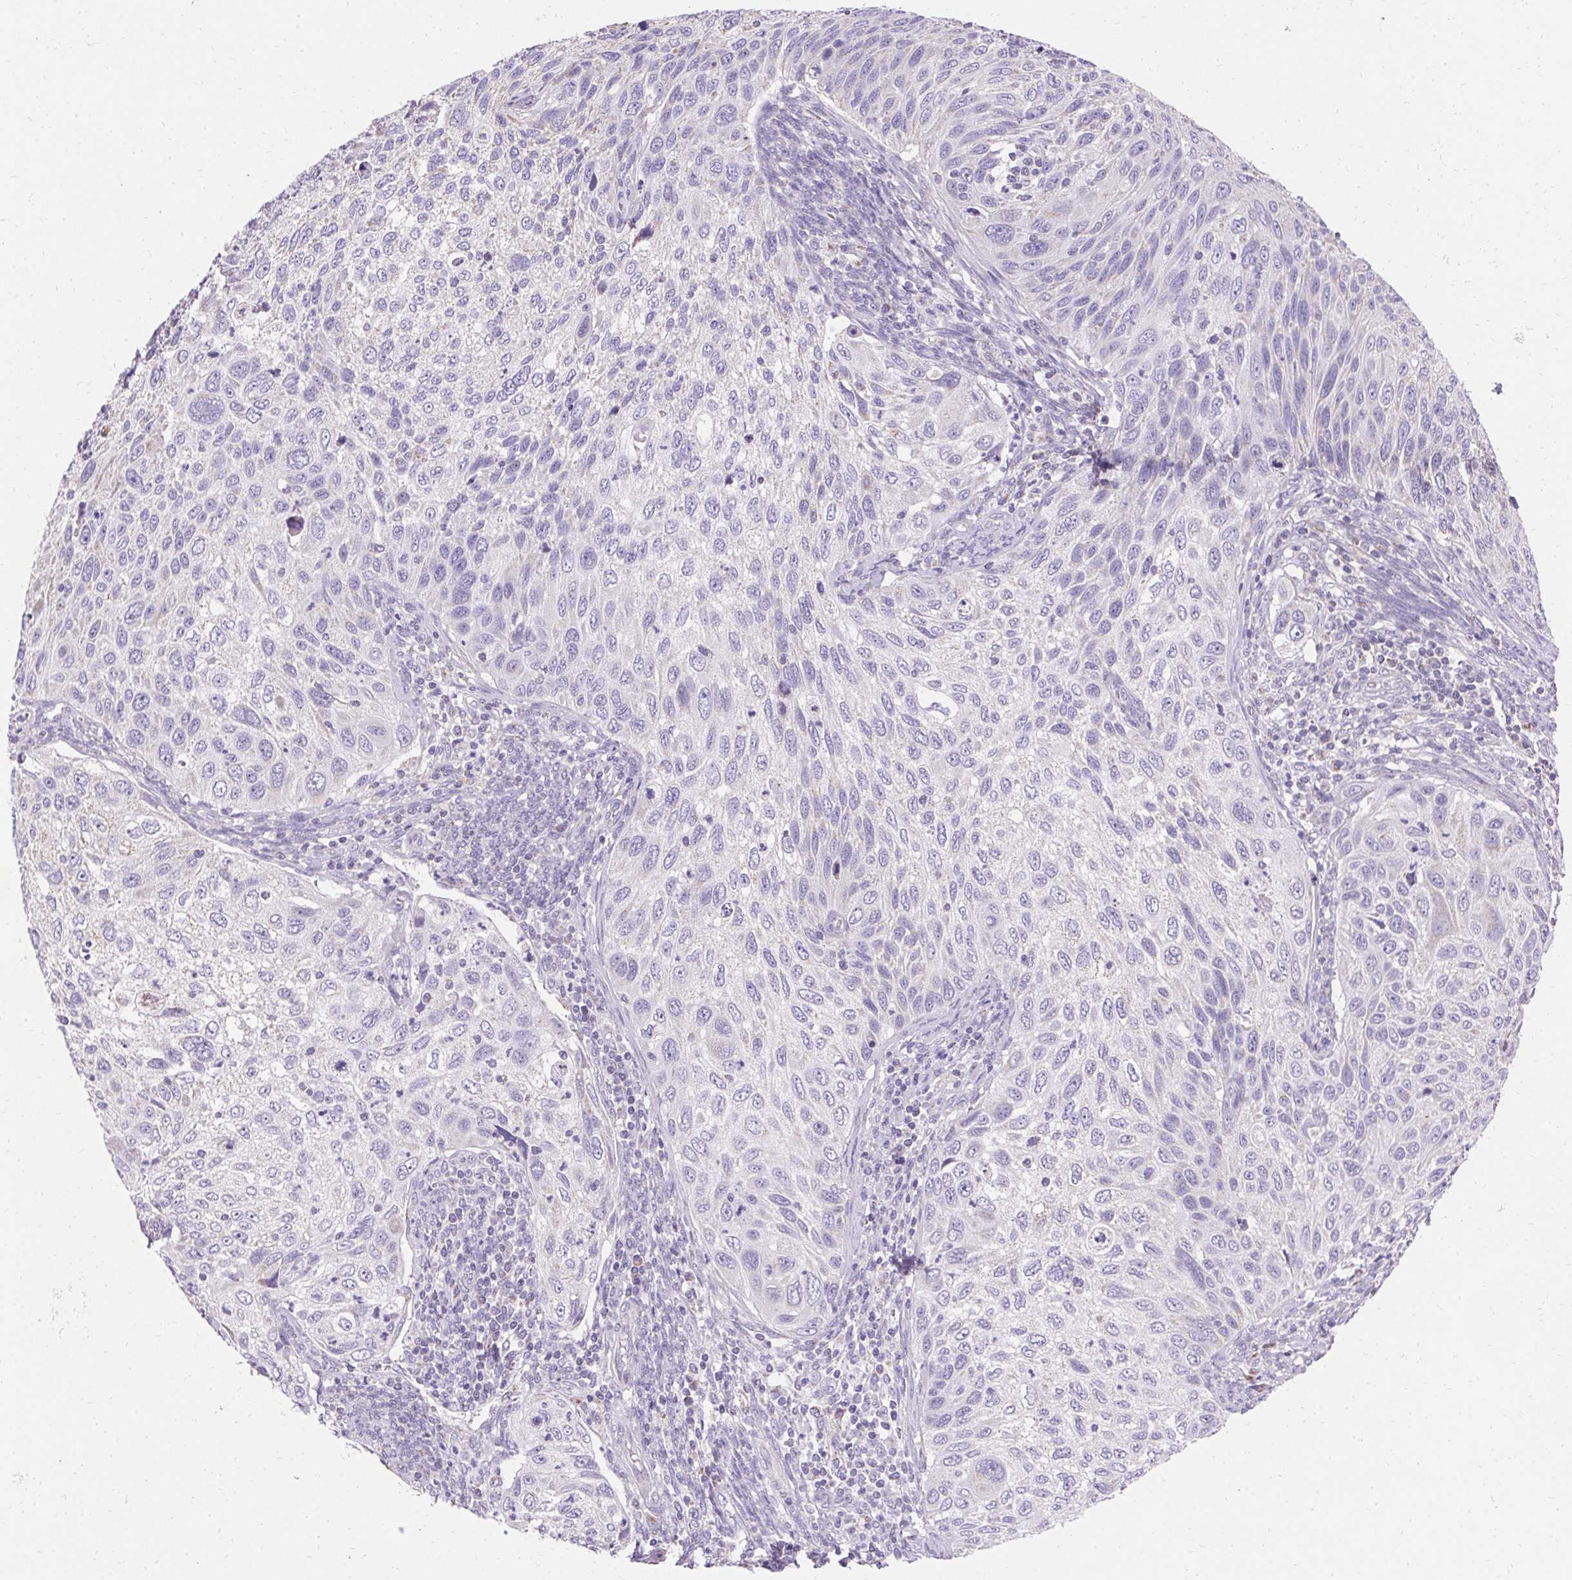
{"staining": {"intensity": "negative", "quantity": "none", "location": "none"}, "tissue": "cervical cancer", "cell_type": "Tumor cells", "image_type": "cancer", "snomed": [{"axis": "morphology", "description": "Squamous cell carcinoma, NOS"}, {"axis": "topography", "description": "Cervix"}], "caption": "Cervical squamous cell carcinoma stained for a protein using immunohistochemistry displays no positivity tumor cells.", "gene": "ASGR2", "patient": {"sex": "female", "age": 70}}